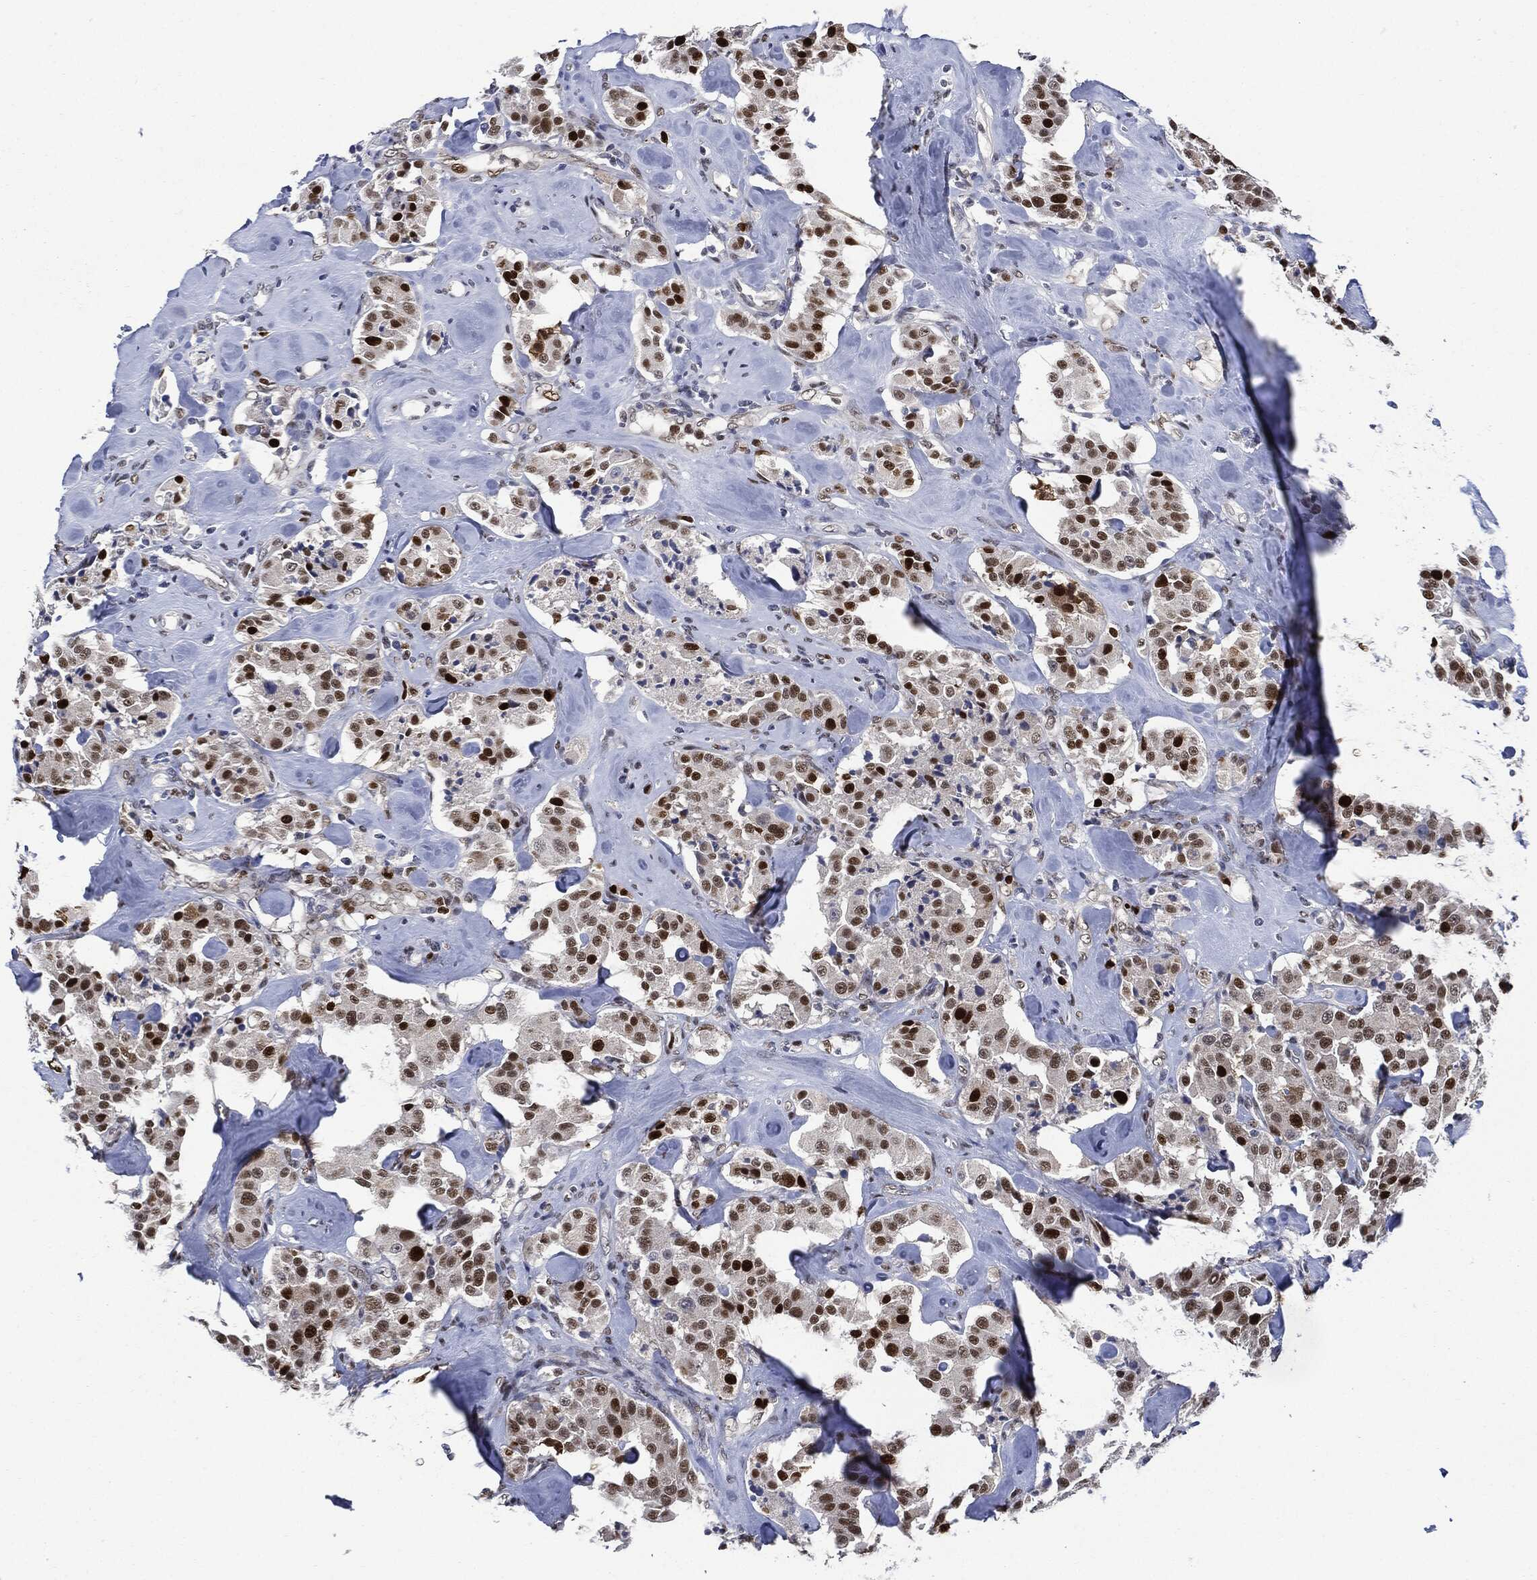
{"staining": {"intensity": "strong", "quantity": ">75%", "location": "nuclear"}, "tissue": "carcinoid", "cell_type": "Tumor cells", "image_type": "cancer", "snomed": [{"axis": "morphology", "description": "Carcinoid, malignant, NOS"}, {"axis": "topography", "description": "Pancreas"}], "caption": "This image demonstrates IHC staining of human malignant carcinoid, with high strong nuclear expression in approximately >75% of tumor cells.", "gene": "PCNA", "patient": {"sex": "male", "age": 41}}